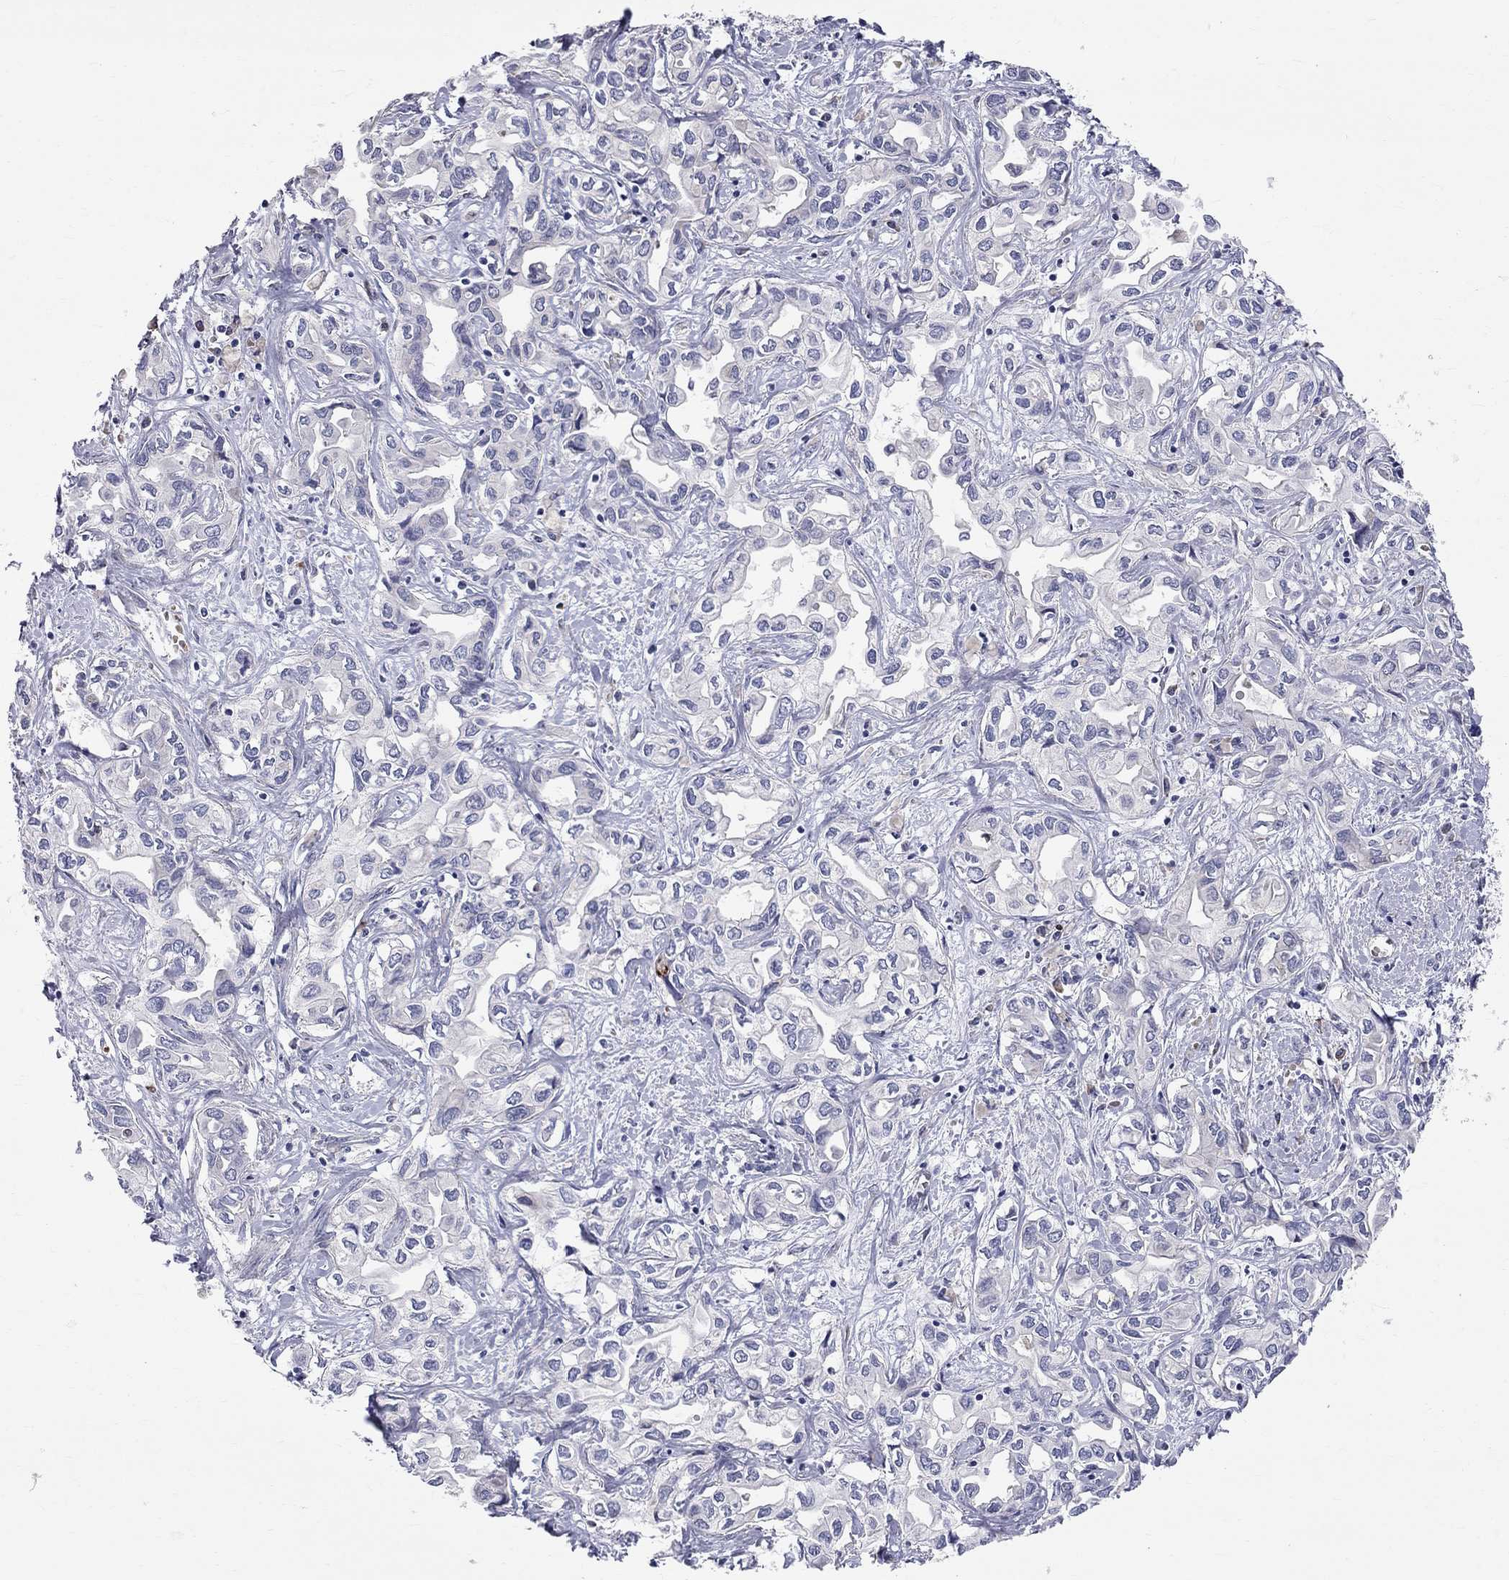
{"staining": {"intensity": "negative", "quantity": "none", "location": "none"}, "tissue": "liver cancer", "cell_type": "Tumor cells", "image_type": "cancer", "snomed": [{"axis": "morphology", "description": "Cholangiocarcinoma"}, {"axis": "topography", "description": "Liver"}], "caption": "The histopathology image shows no significant staining in tumor cells of liver cancer.", "gene": "CASTOR1", "patient": {"sex": "female", "age": 64}}